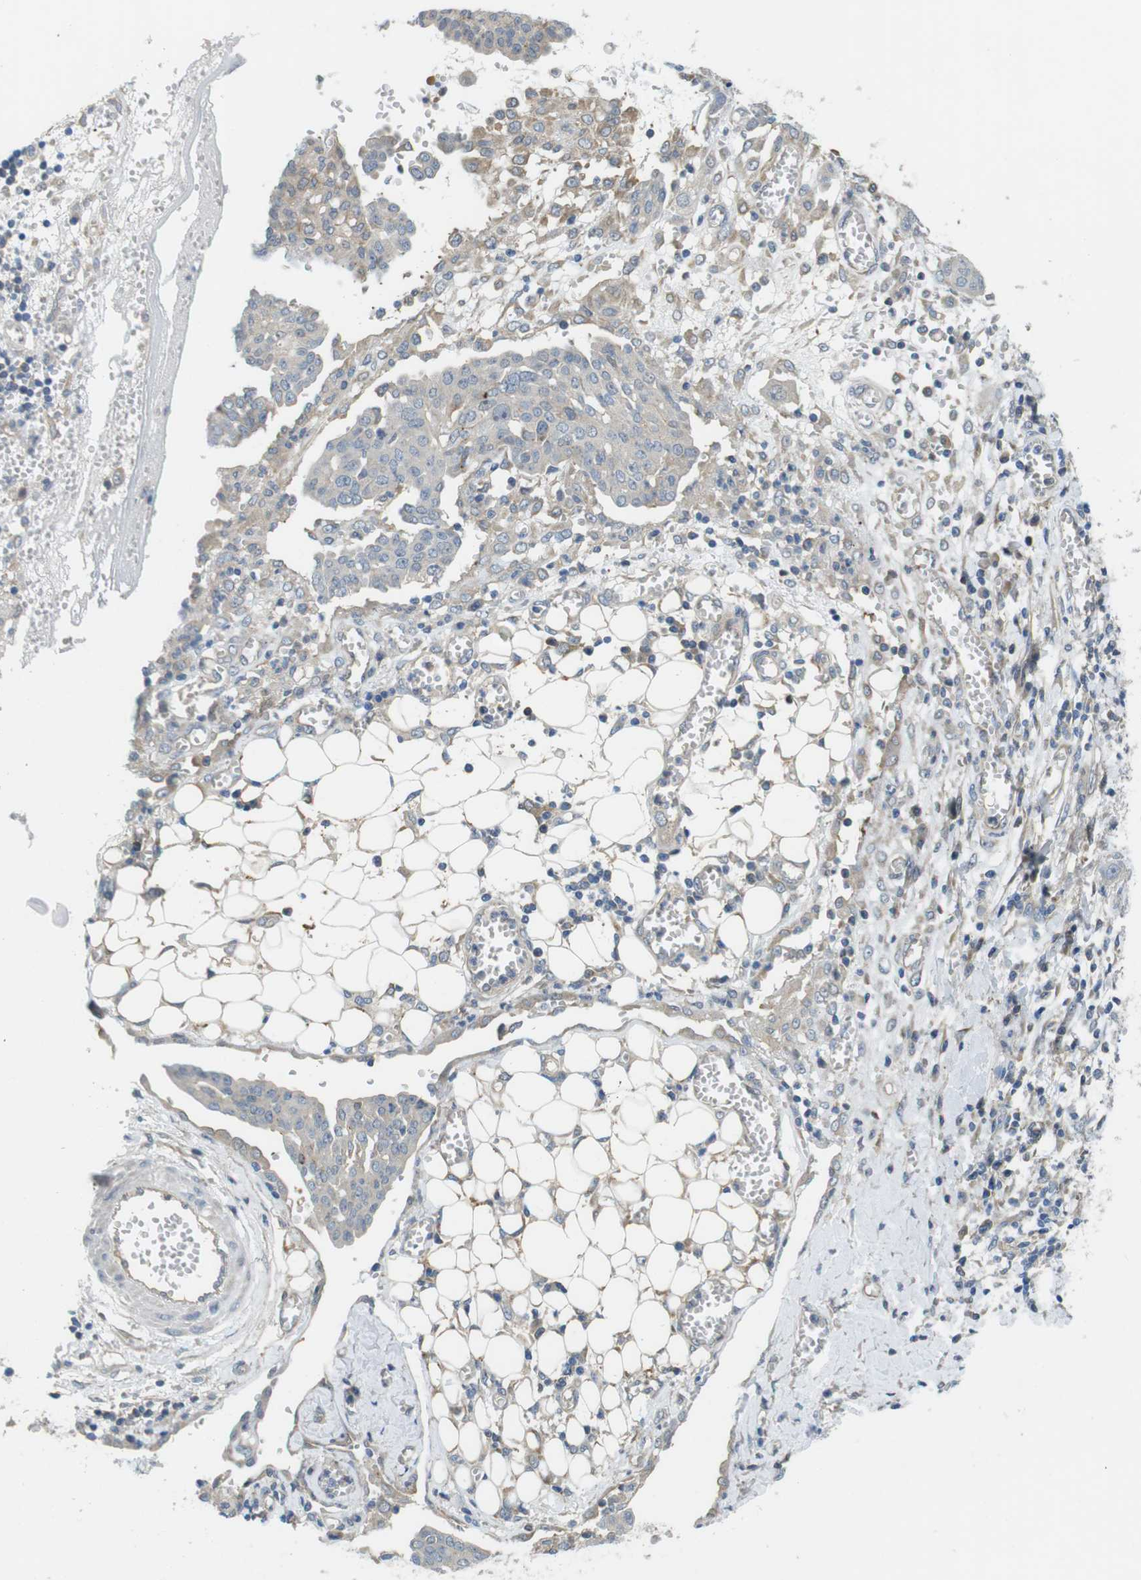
{"staining": {"intensity": "weak", "quantity": "25%-75%", "location": "cytoplasmic/membranous"}, "tissue": "ovarian cancer", "cell_type": "Tumor cells", "image_type": "cancer", "snomed": [{"axis": "morphology", "description": "Cystadenocarcinoma, serous, NOS"}, {"axis": "topography", "description": "Soft tissue"}, {"axis": "topography", "description": "Ovary"}], "caption": "Immunohistochemistry (IHC) photomicrograph of neoplastic tissue: ovarian cancer (serous cystadenocarcinoma) stained using immunohistochemistry reveals low levels of weak protein expression localized specifically in the cytoplasmic/membranous of tumor cells, appearing as a cytoplasmic/membranous brown color.", "gene": "ABHD15", "patient": {"sex": "female", "age": 57}}